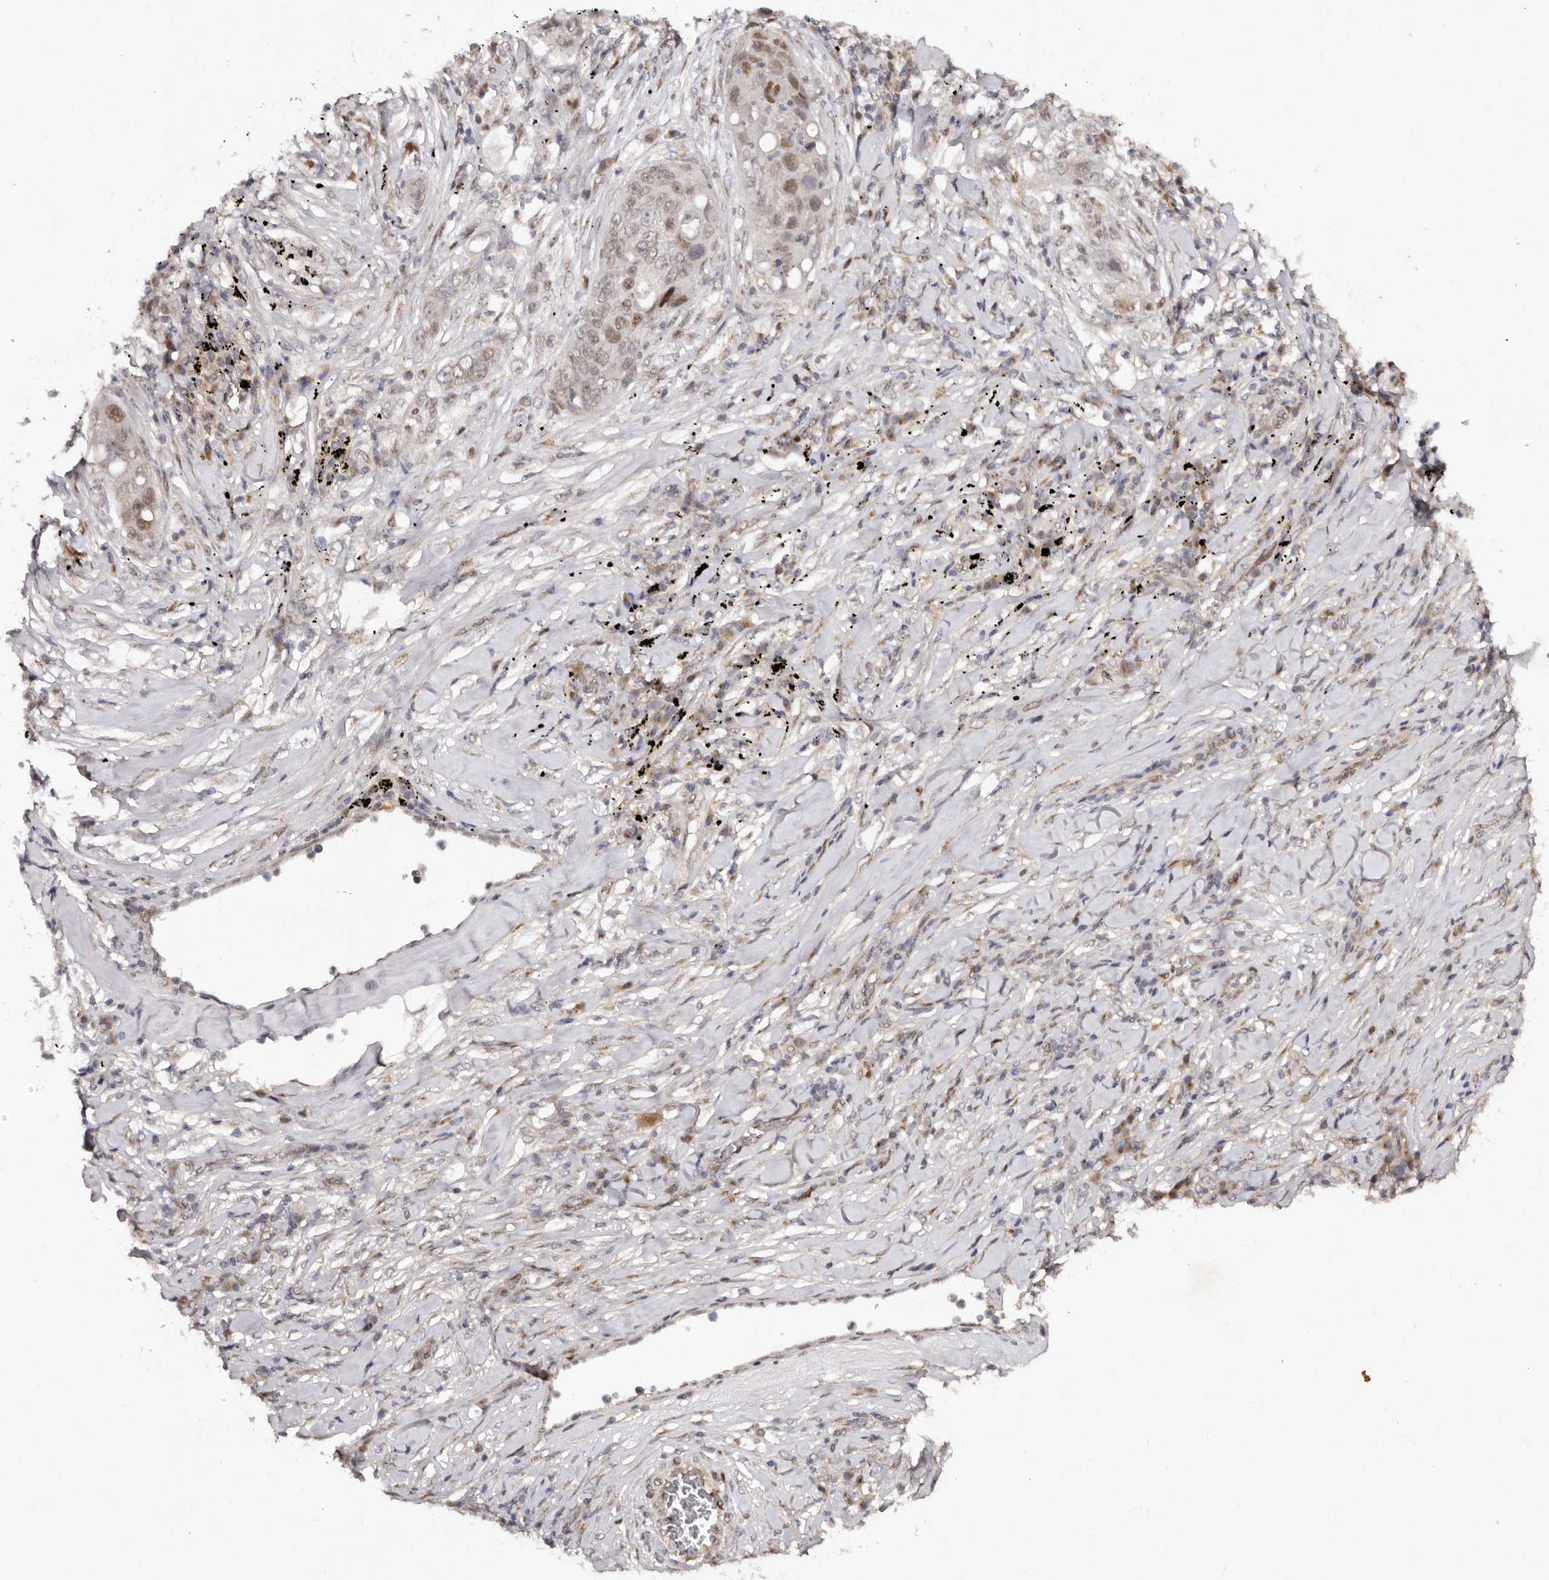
{"staining": {"intensity": "weak", "quantity": "<25%", "location": "nuclear"}, "tissue": "lung cancer", "cell_type": "Tumor cells", "image_type": "cancer", "snomed": [{"axis": "morphology", "description": "Squamous cell carcinoma, NOS"}, {"axis": "topography", "description": "Lung"}], "caption": "Immunohistochemical staining of human lung cancer (squamous cell carcinoma) displays no significant staining in tumor cells.", "gene": "KLF7", "patient": {"sex": "female", "age": 63}}